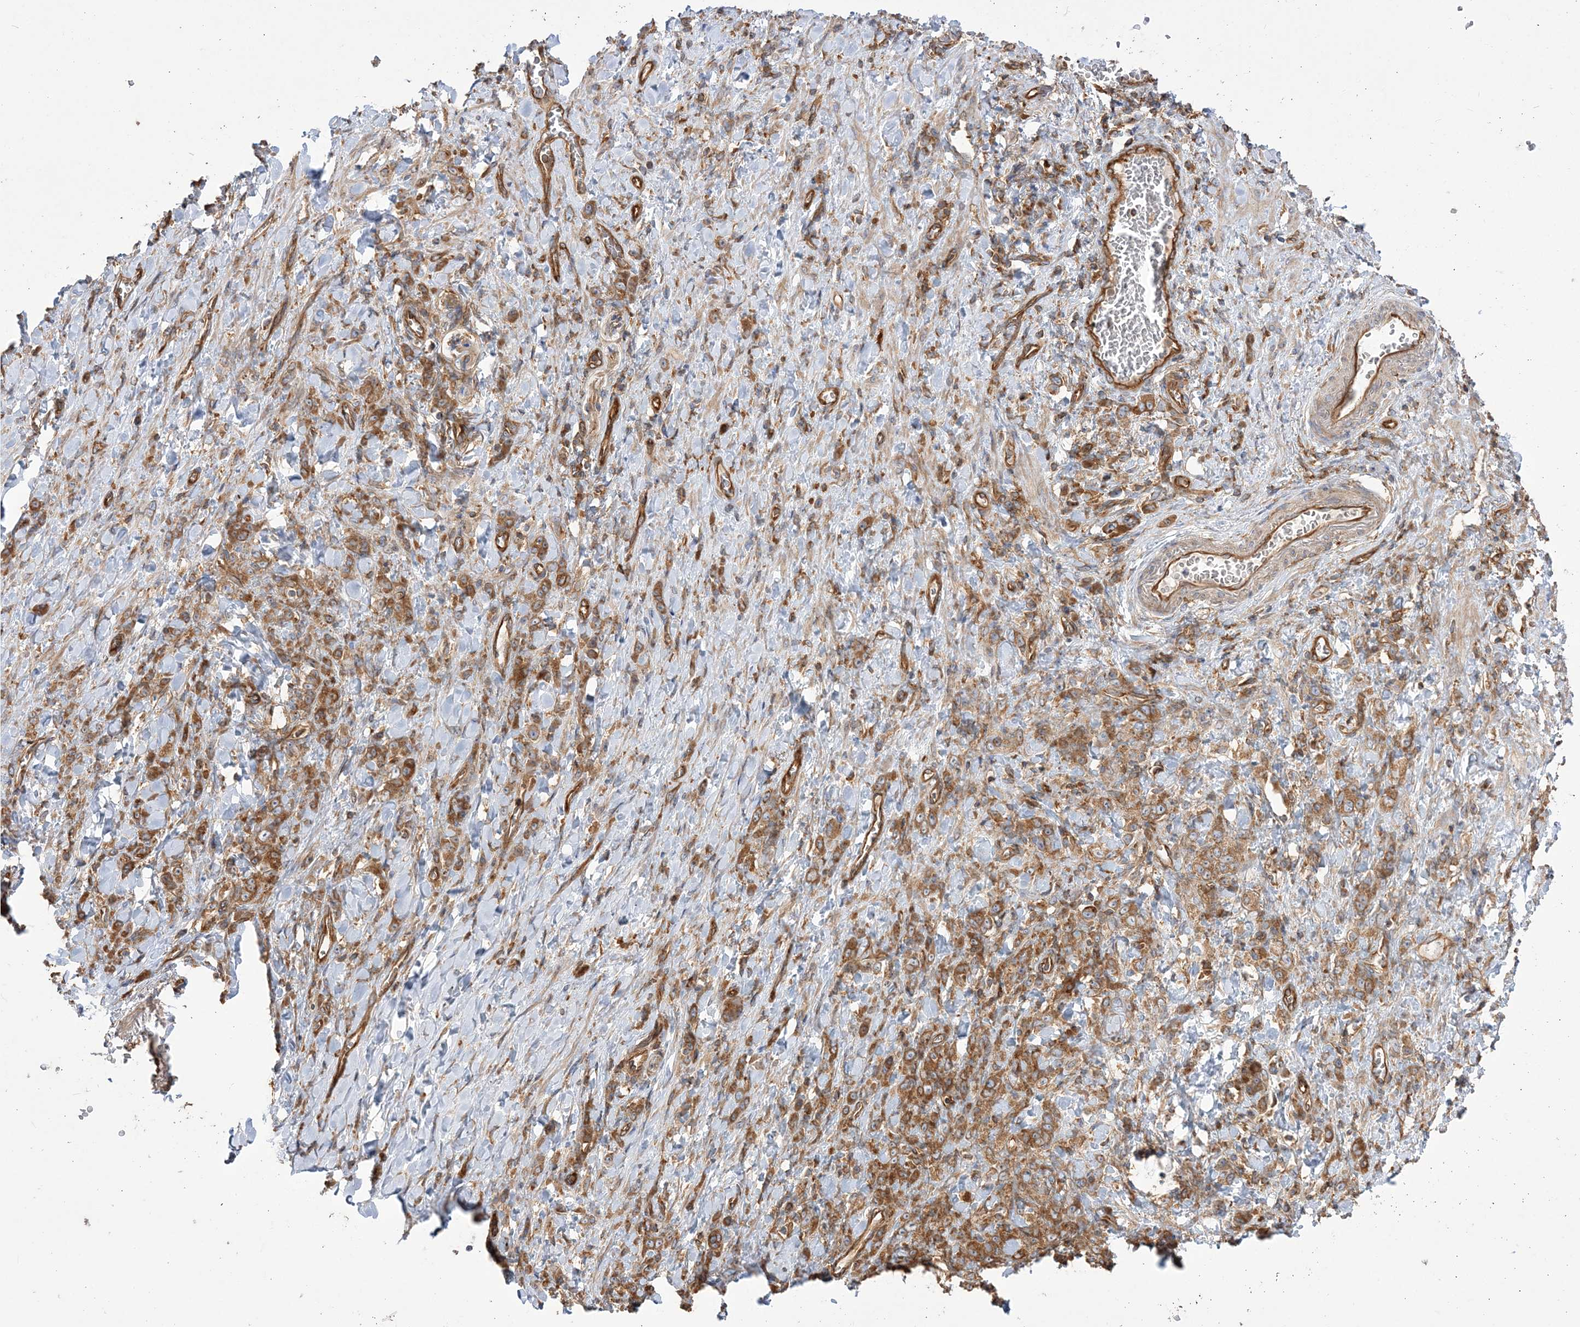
{"staining": {"intensity": "moderate", "quantity": ">75%", "location": "cytoplasmic/membranous"}, "tissue": "stomach cancer", "cell_type": "Tumor cells", "image_type": "cancer", "snomed": [{"axis": "morphology", "description": "Normal tissue, NOS"}, {"axis": "morphology", "description": "Adenocarcinoma, NOS"}, {"axis": "topography", "description": "Stomach"}], "caption": "Human stomach cancer (adenocarcinoma) stained for a protein (brown) exhibits moderate cytoplasmic/membranous positive positivity in about >75% of tumor cells.", "gene": "TBC1D5", "patient": {"sex": "male", "age": 82}}